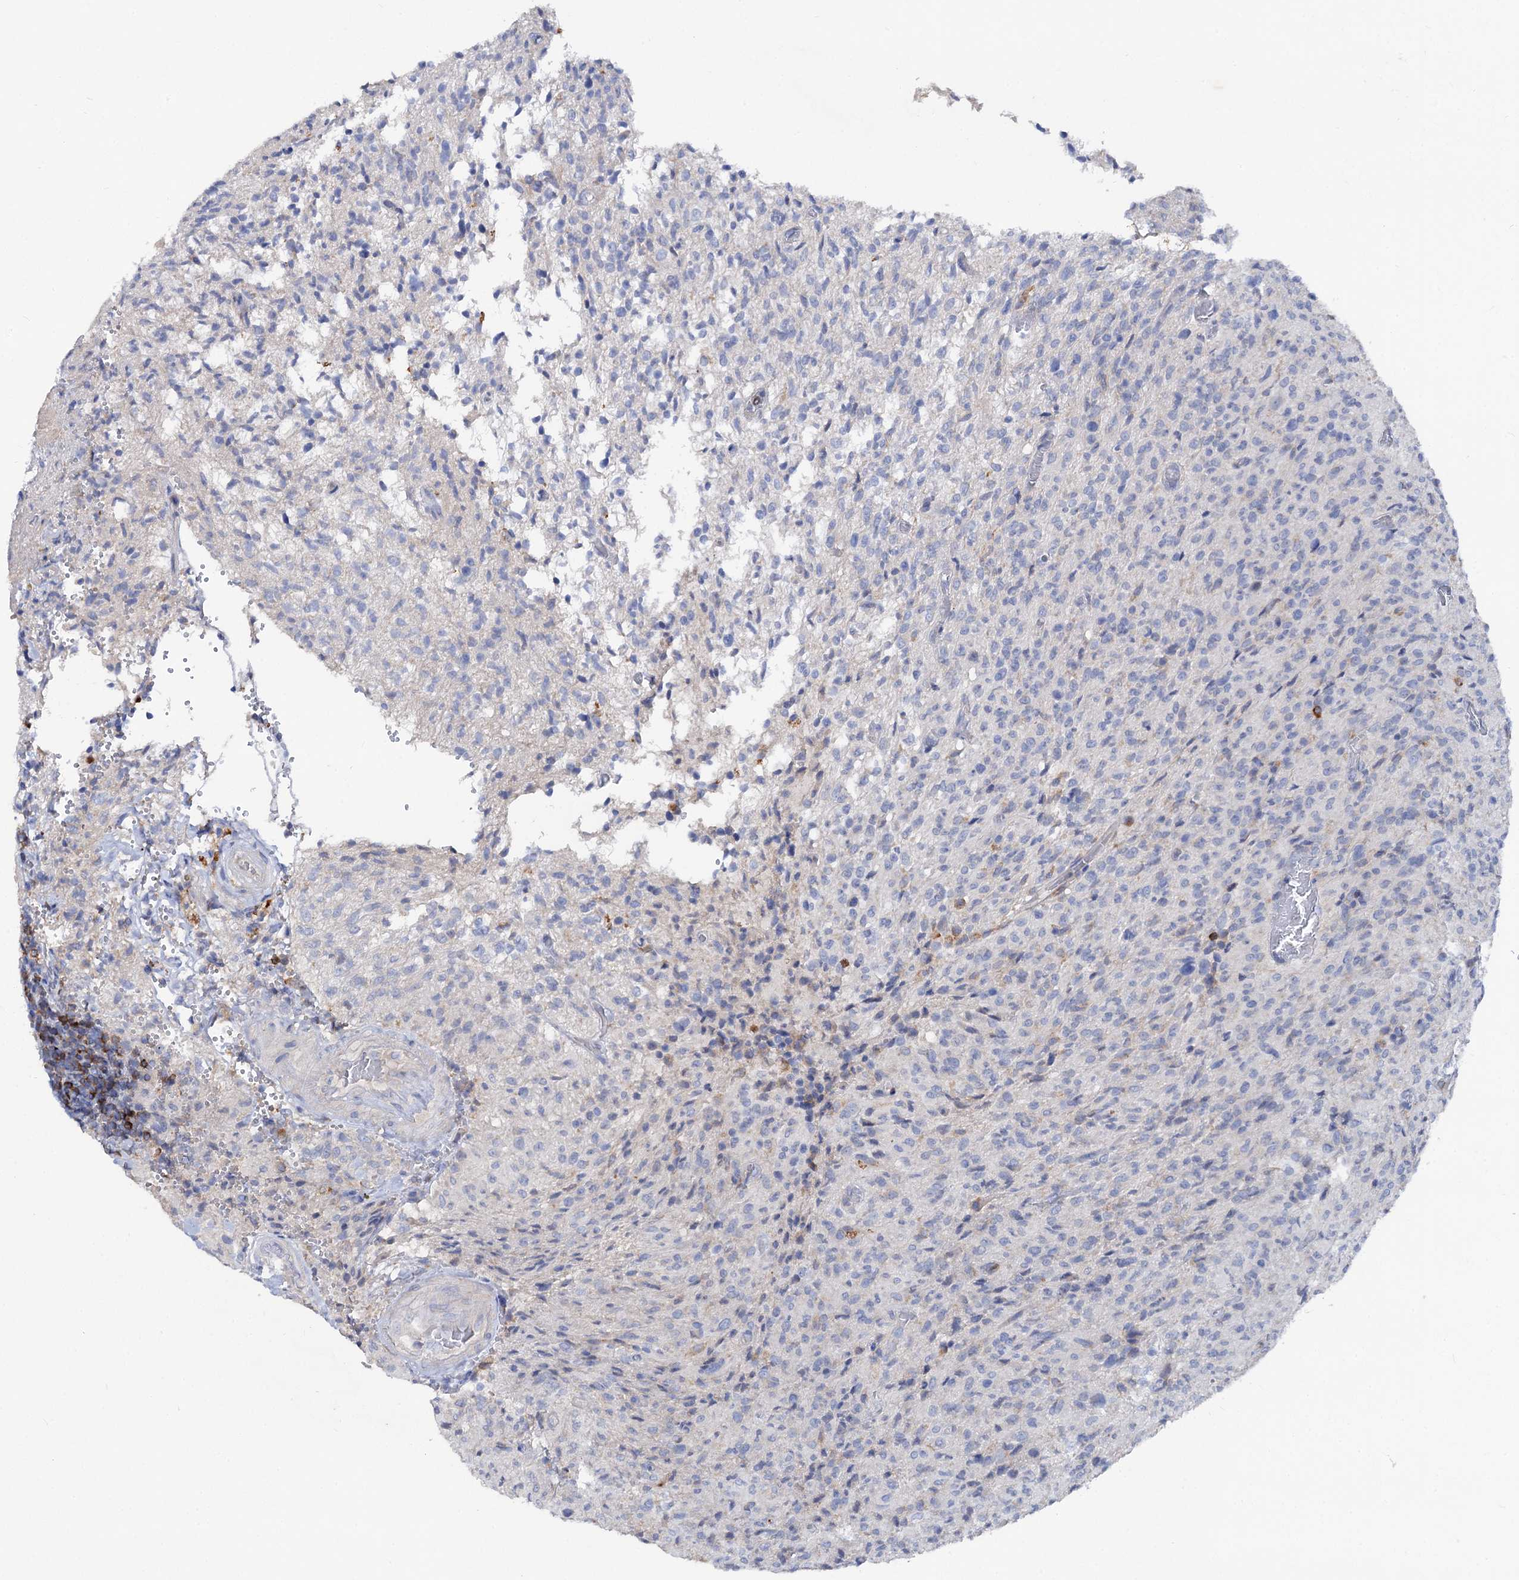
{"staining": {"intensity": "negative", "quantity": "none", "location": "none"}, "tissue": "glioma", "cell_type": "Tumor cells", "image_type": "cancer", "snomed": [{"axis": "morphology", "description": "Glioma, malignant, High grade"}, {"axis": "topography", "description": "Brain"}], "caption": "Protein analysis of glioma displays no significant staining in tumor cells. (DAB immunohistochemistry (IHC) visualized using brightfield microscopy, high magnification).", "gene": "HVCN1", "patient": {"sex": "female", "age": 57}}